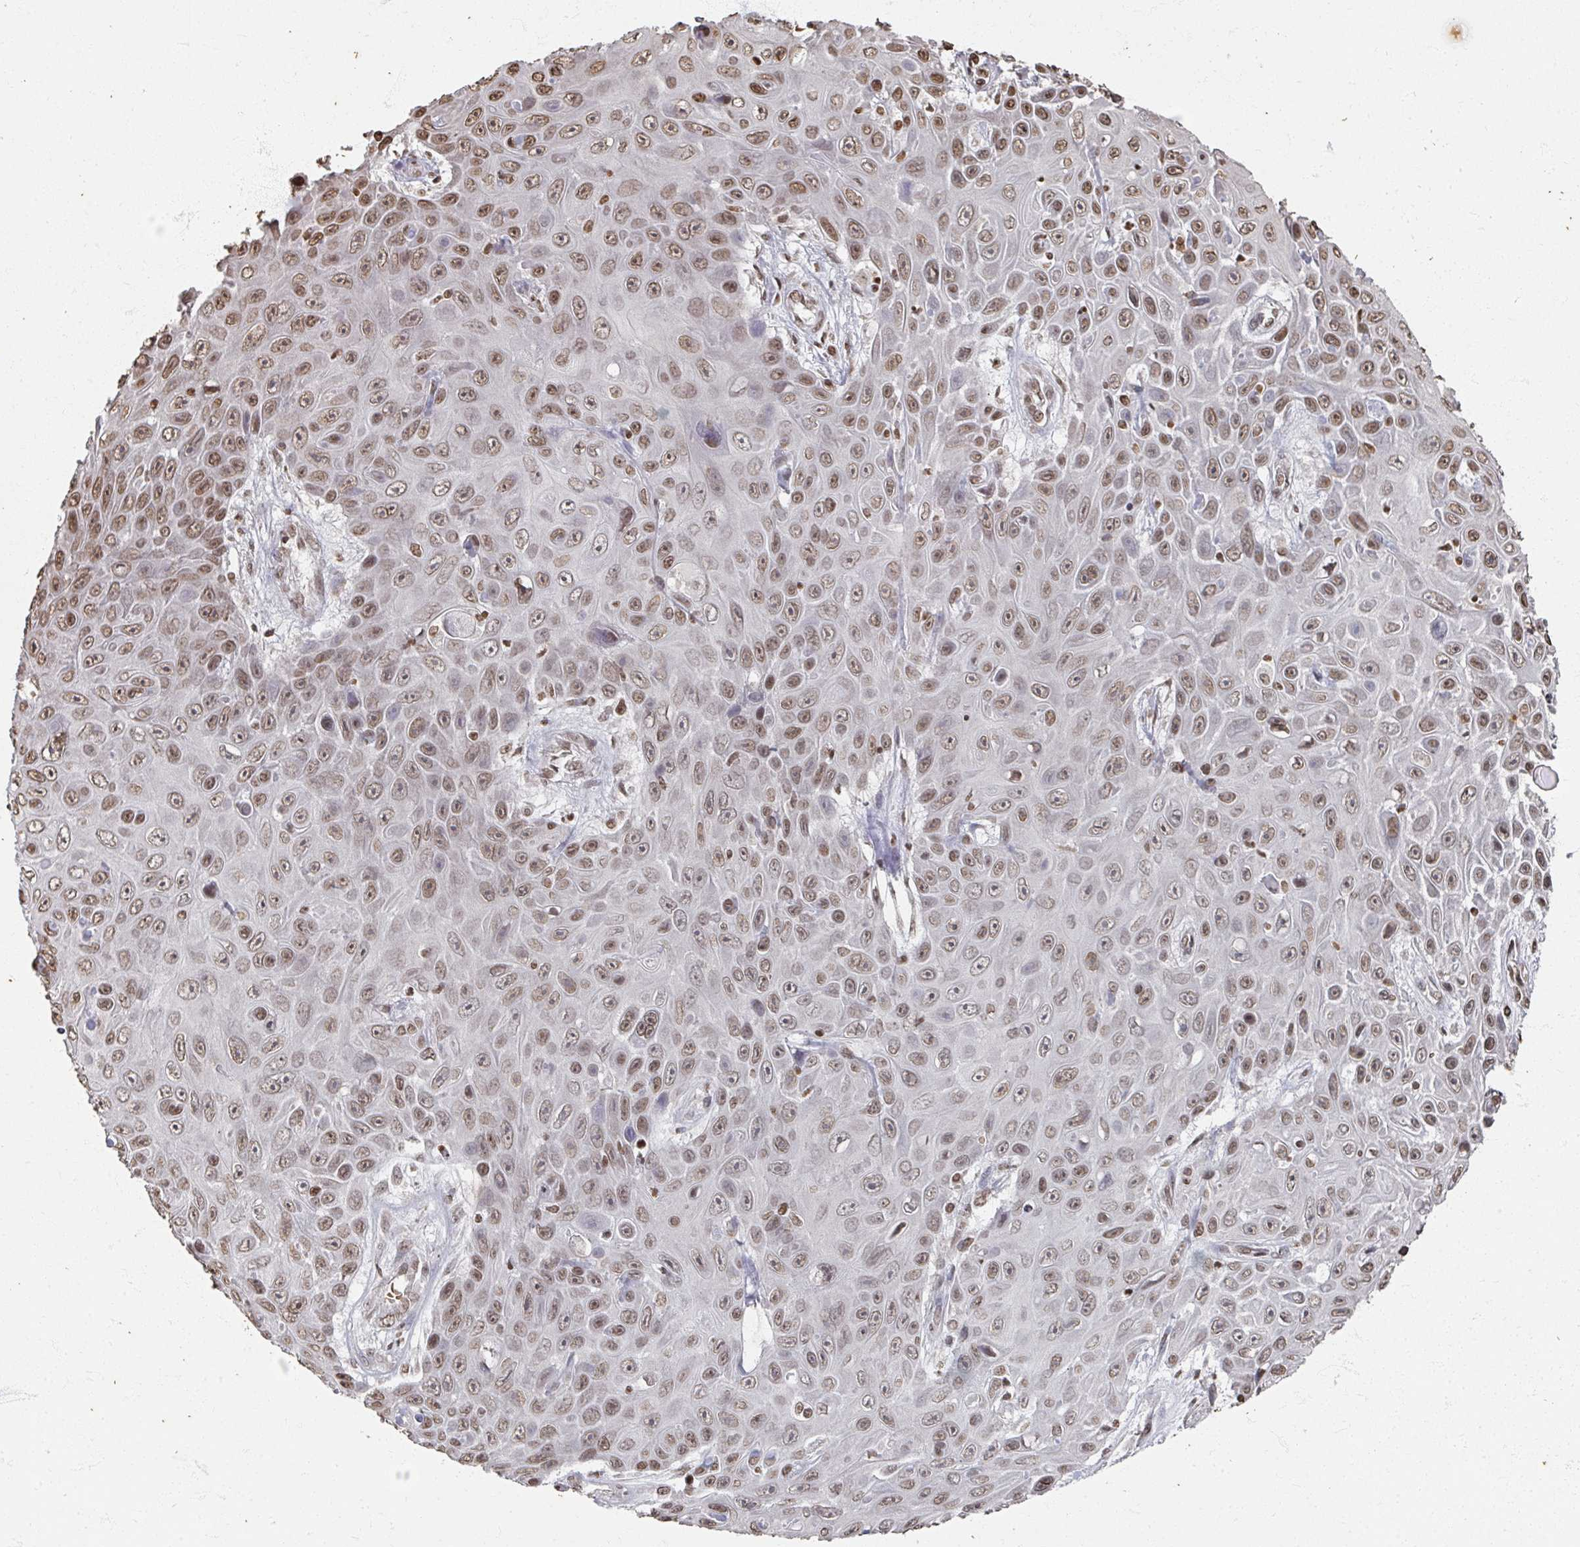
{"staining": {"intensity": "moderate", "quantity": ">75%", "location": "nuclear"}, "tissue": "skin cancer", "cell_type": "Tumor cells", "image_type": "cancer", "snomed": [{"axis": "morphology", "description": "Squamous cell carcinoma, NOS"}, {"axis": "topography", "description": "Skin"}], "caption": "Immunohistochemistry (DAB) staining of squamous cell carcinoma (skin) shows moderate nuclear protein positivity in about >75% of tumor cells.", "gene": "DCUN1D5", "patient": {"sex": "male", "age": 82}}